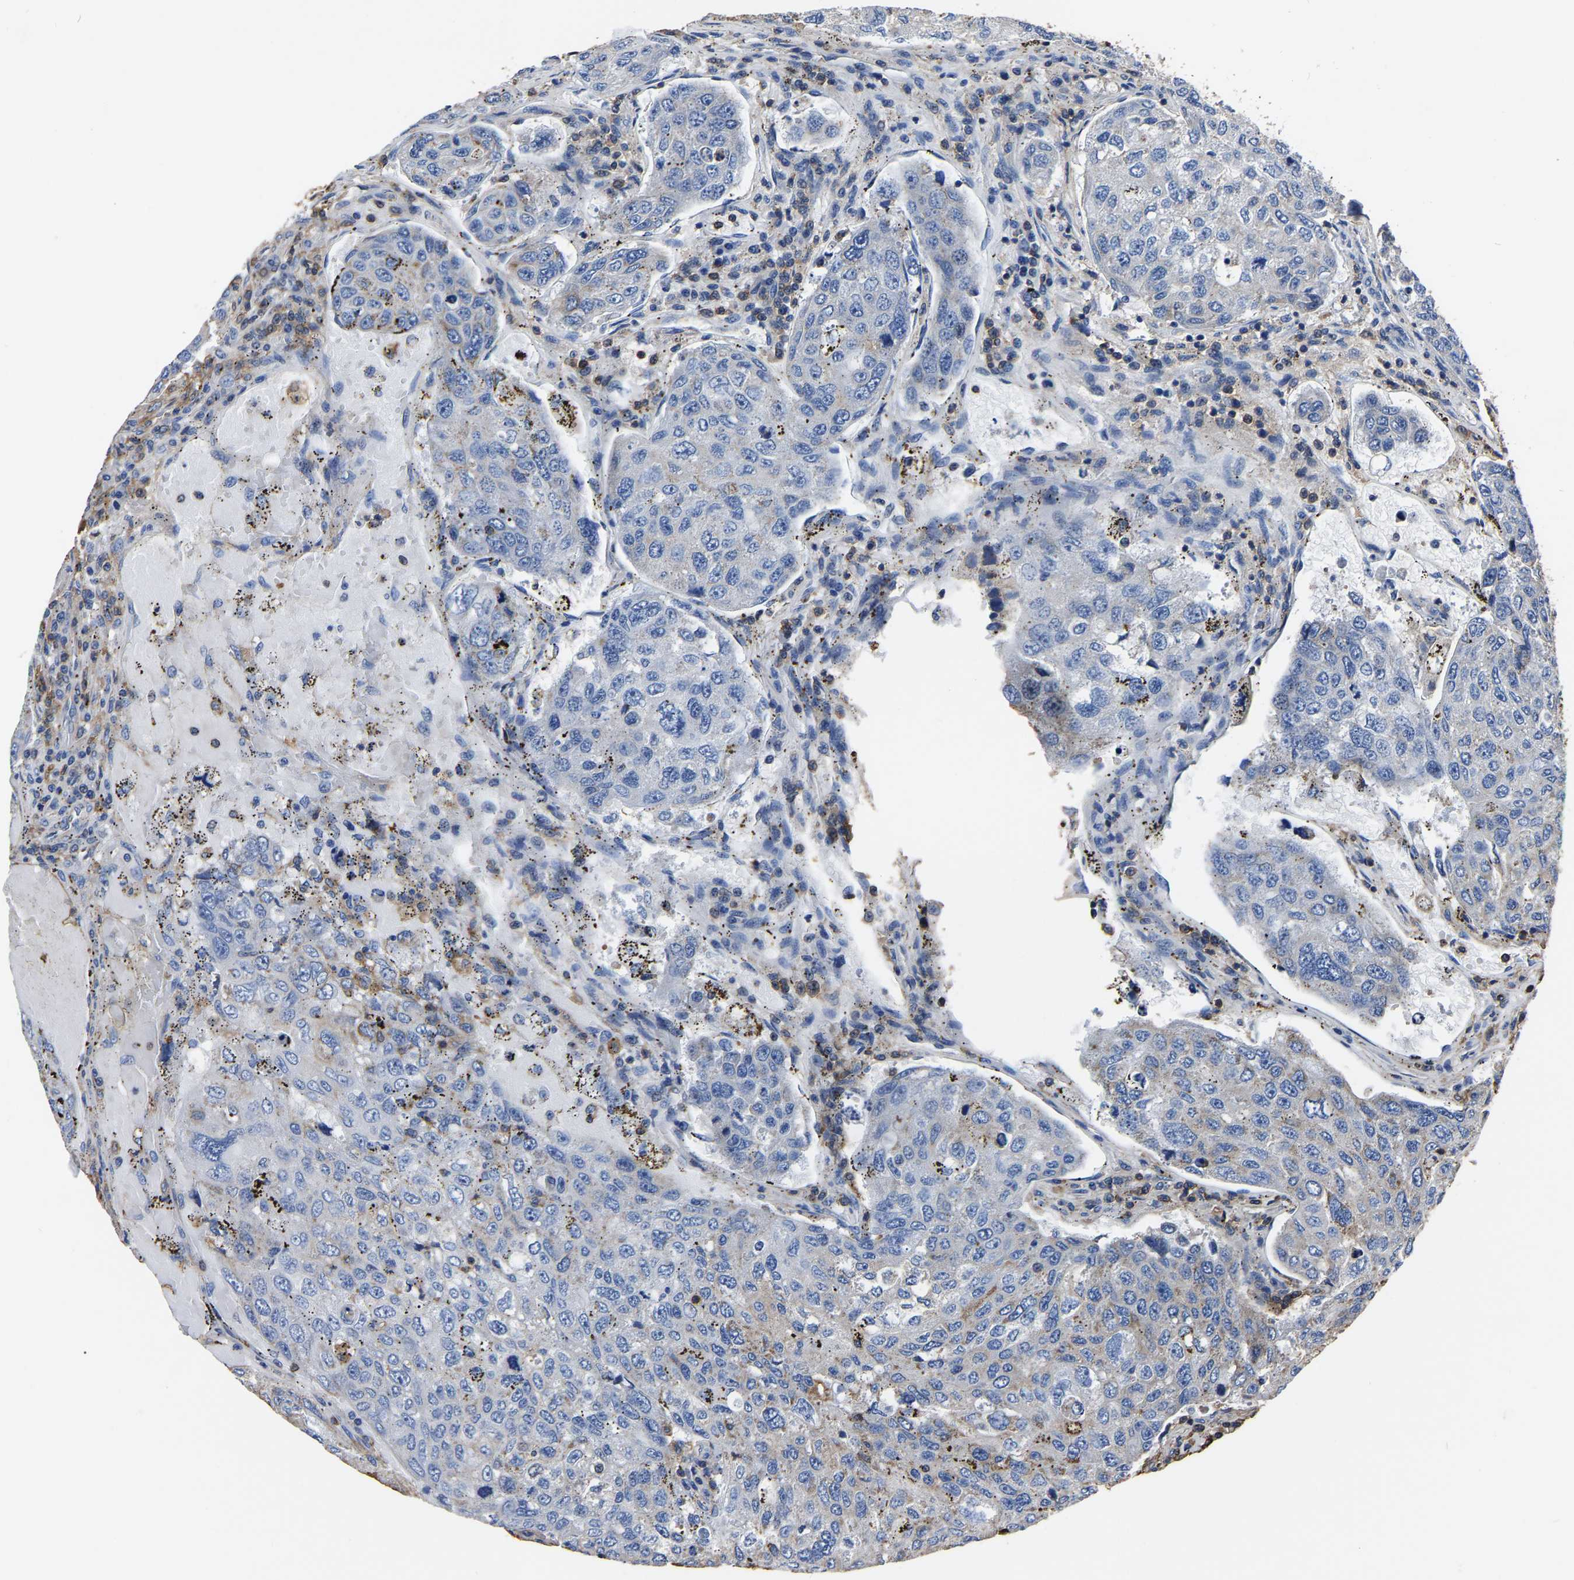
{"staining": {"intensity": "negative", "quantity": "none", "location": "none"}, "tissue": "urothelial cancer", "cell_type": "Tumor cells", "image_type": "cancer", "snomed": [{"axis": "morphology", "description": "Urothelial carcinoma, High grade"}, {"axis": "topography", "description": "Lymph node"}, {"axis": "topography", "description": "Urinary bladder"}], "caption": "The micrograph exhibits no staining of tumor cells in urothelial carcinoma (high-grade).", "gene": "ARMT1", "patient": {"sex": "male", "age": 51}}